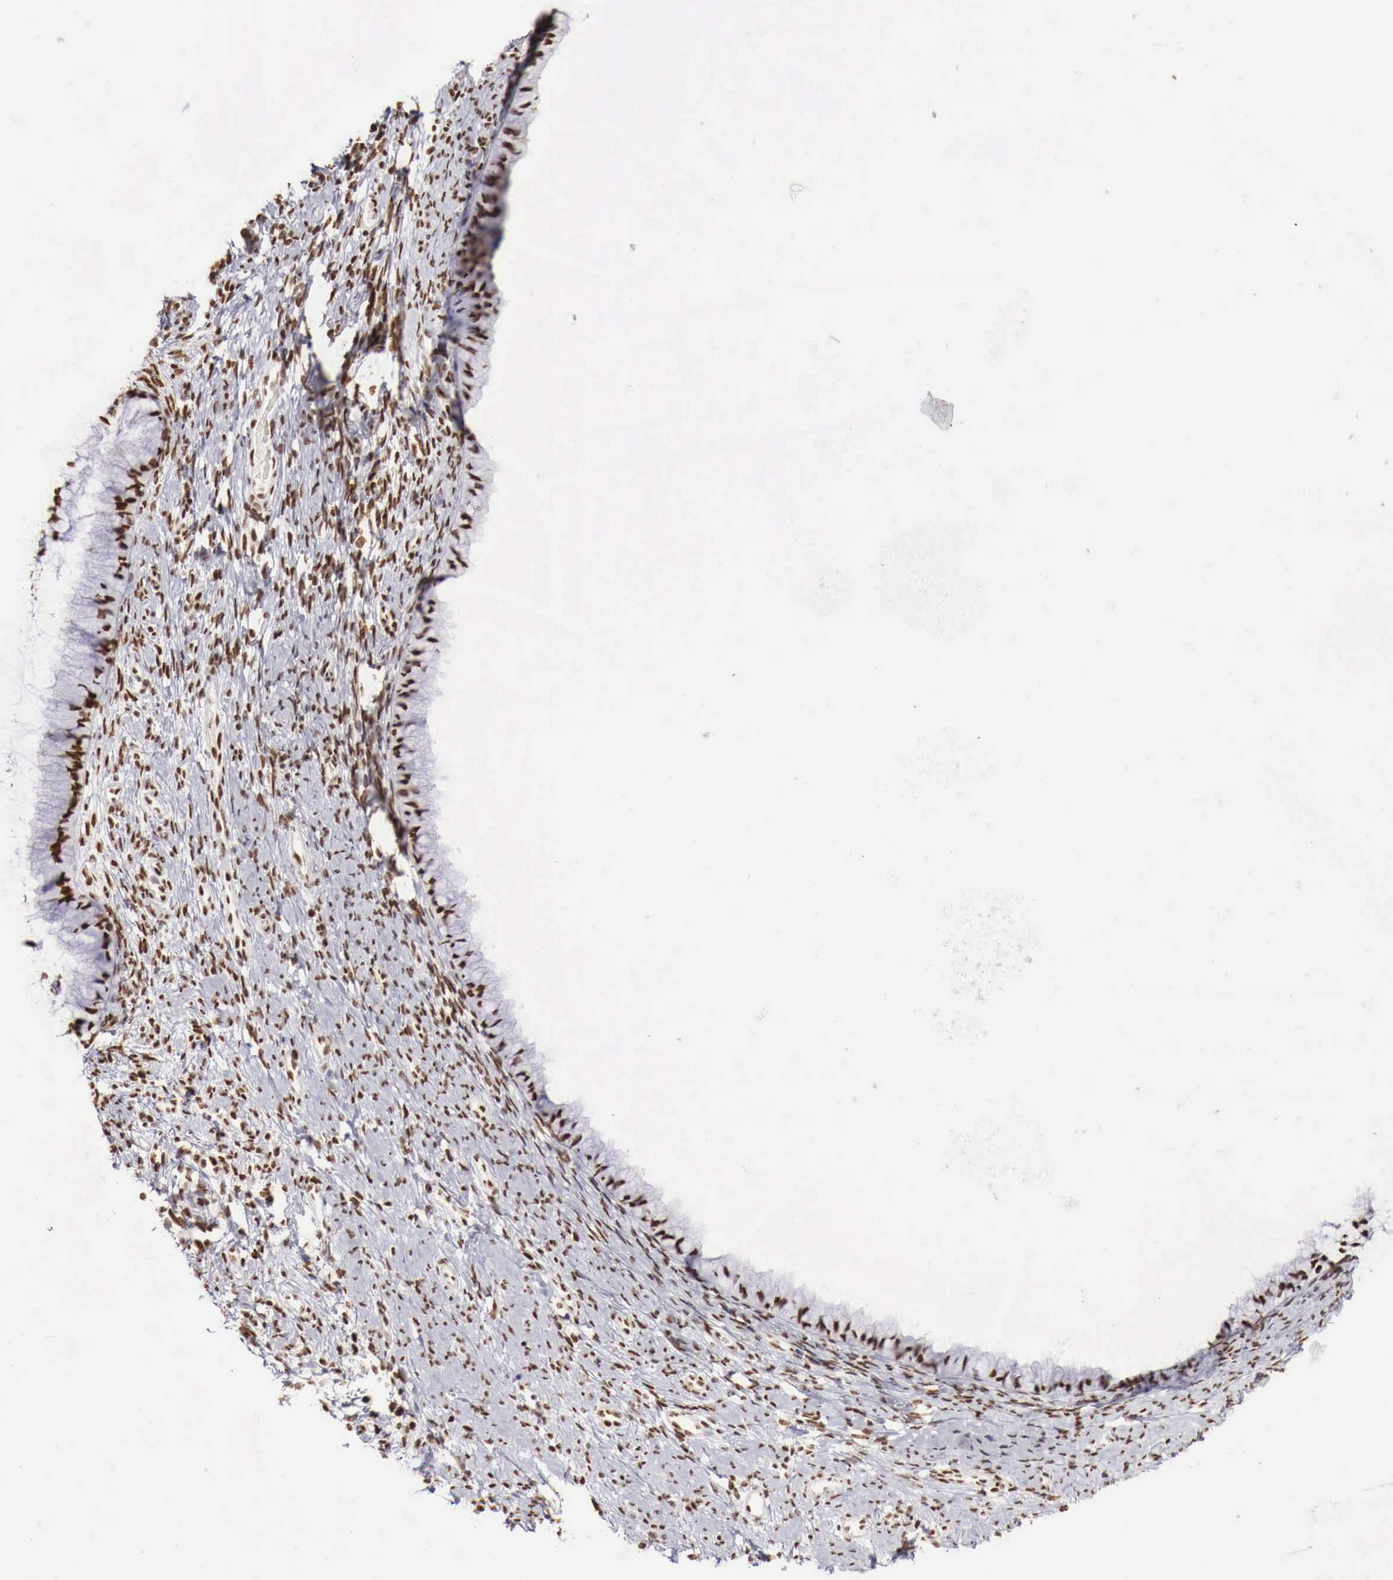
{"staining": {"intensity": "strong", "quantity": "25%-75%", "location": "nuclear"}, "tissue": "cervix", "cell_type": "Glandular cells", "image_type": "normal", "snomed": [{"axis": "morphology", "description": "Normal tissue, NOS"}, {"axis": "topography", "description": "Cervix"}], "caption": "The image demonstrates immunohistochemical staining of normal cervix. There is strong nuclear positivity is present in approximately 25%-75% of glandular cells. (IHC, brightfield microscopy, high magnification).", "gene": "PHF14", "patient": {"sex": "female", "age": 82}}